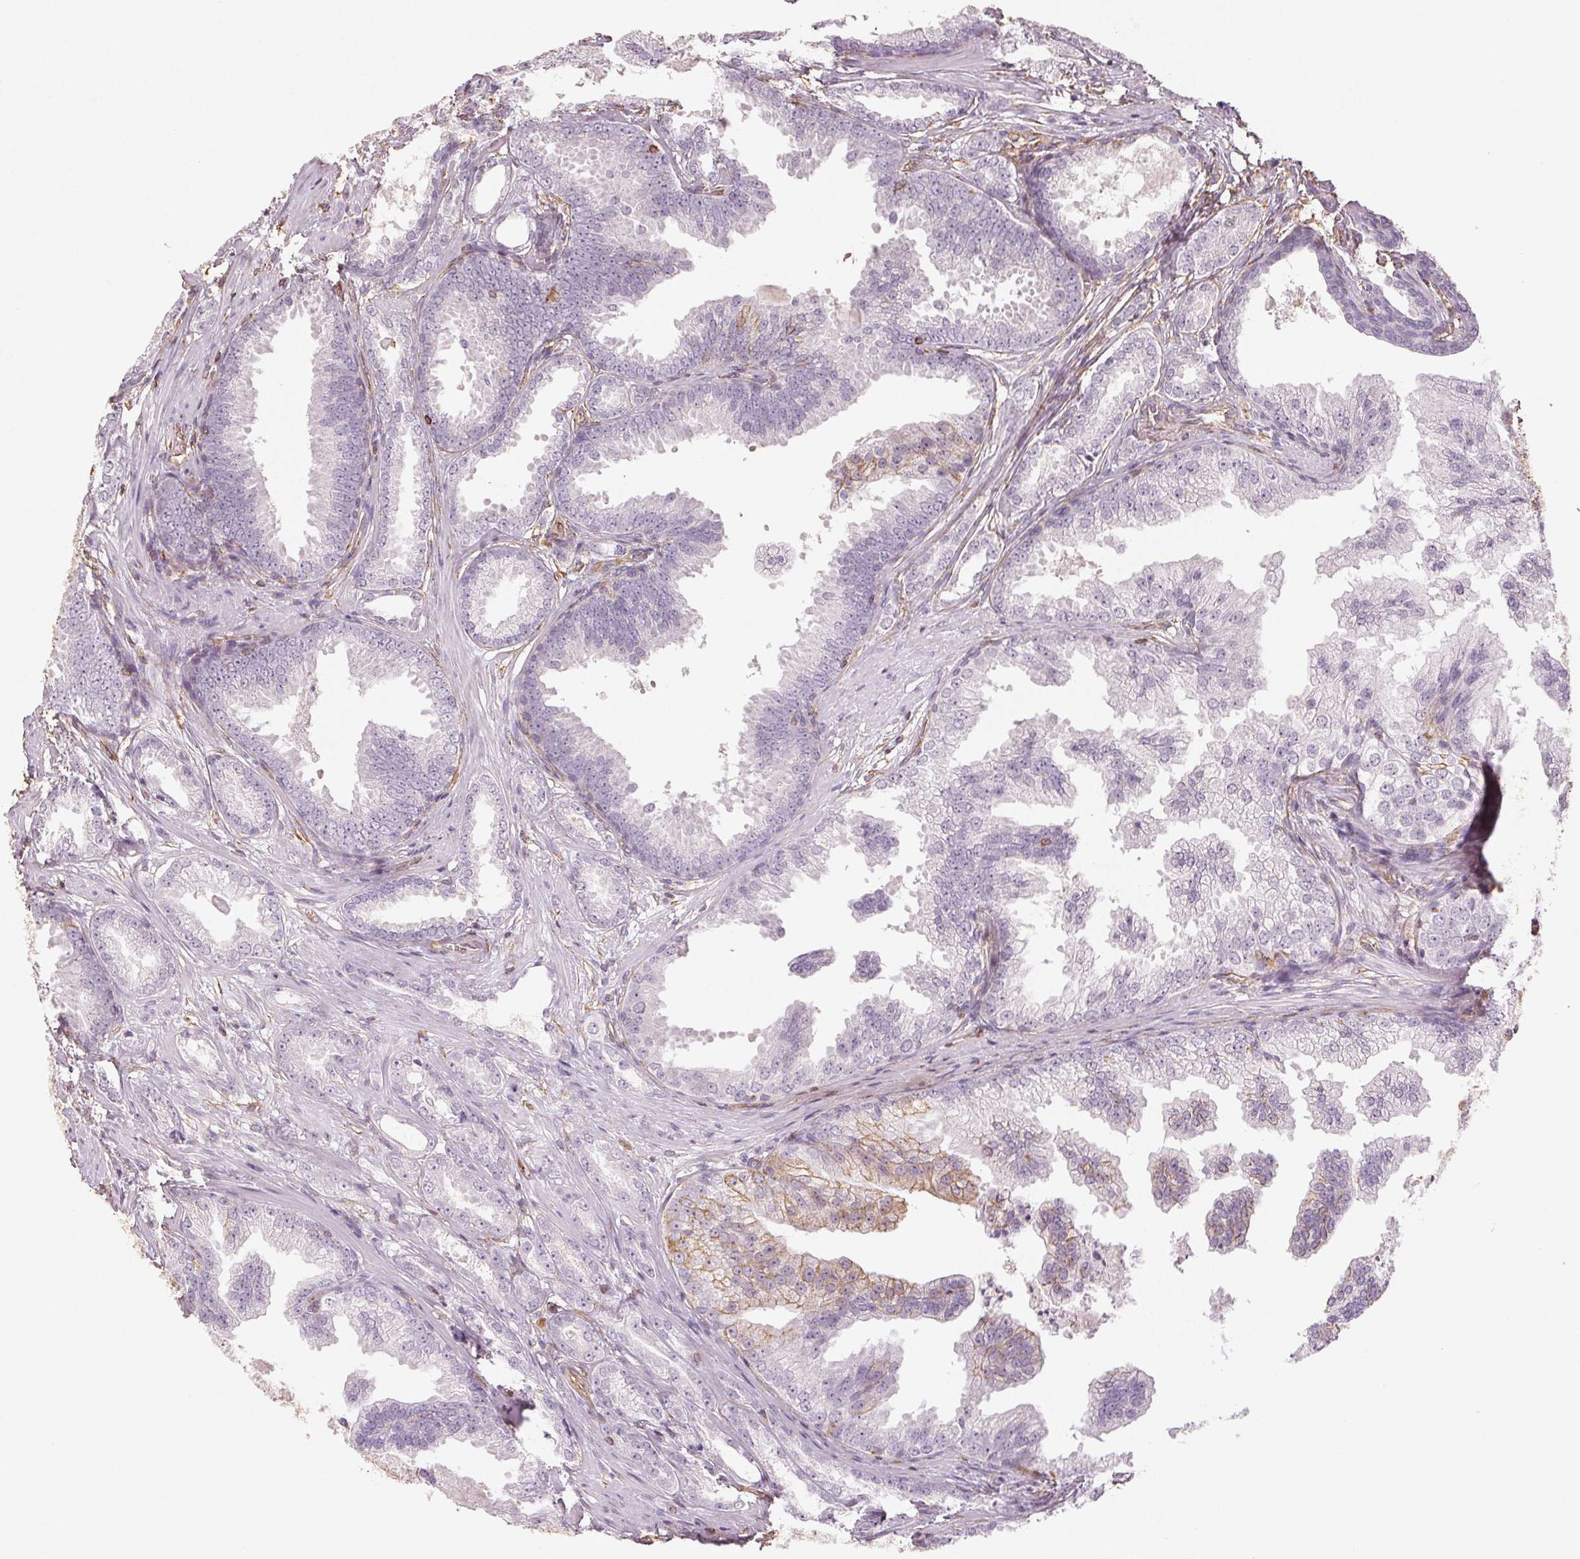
{"staining": {"intensity": "negative", "quantity": "none", "location": "none"}, "tissue": "prostate cancer", "cell_type": "Tumor cells", "image_type": "cancer", "snomed": [{"axis": "morphology", "description": "Adenocarcinoma, Low grade"}, {"axis": "topography", "description": "Prostate"}], "caption": "High power microscopy photomicrograph of an IHC histopathology image of prostate cancer, revealing no significant positivity in tumor cells. (Stains: DAB immunohistochemistry with hematoxylin counter stain, Microscopy: brightfield microscopy at high magnification).", "gene": "COL7A1", "patient": {"sex": "male", "age": 65}}